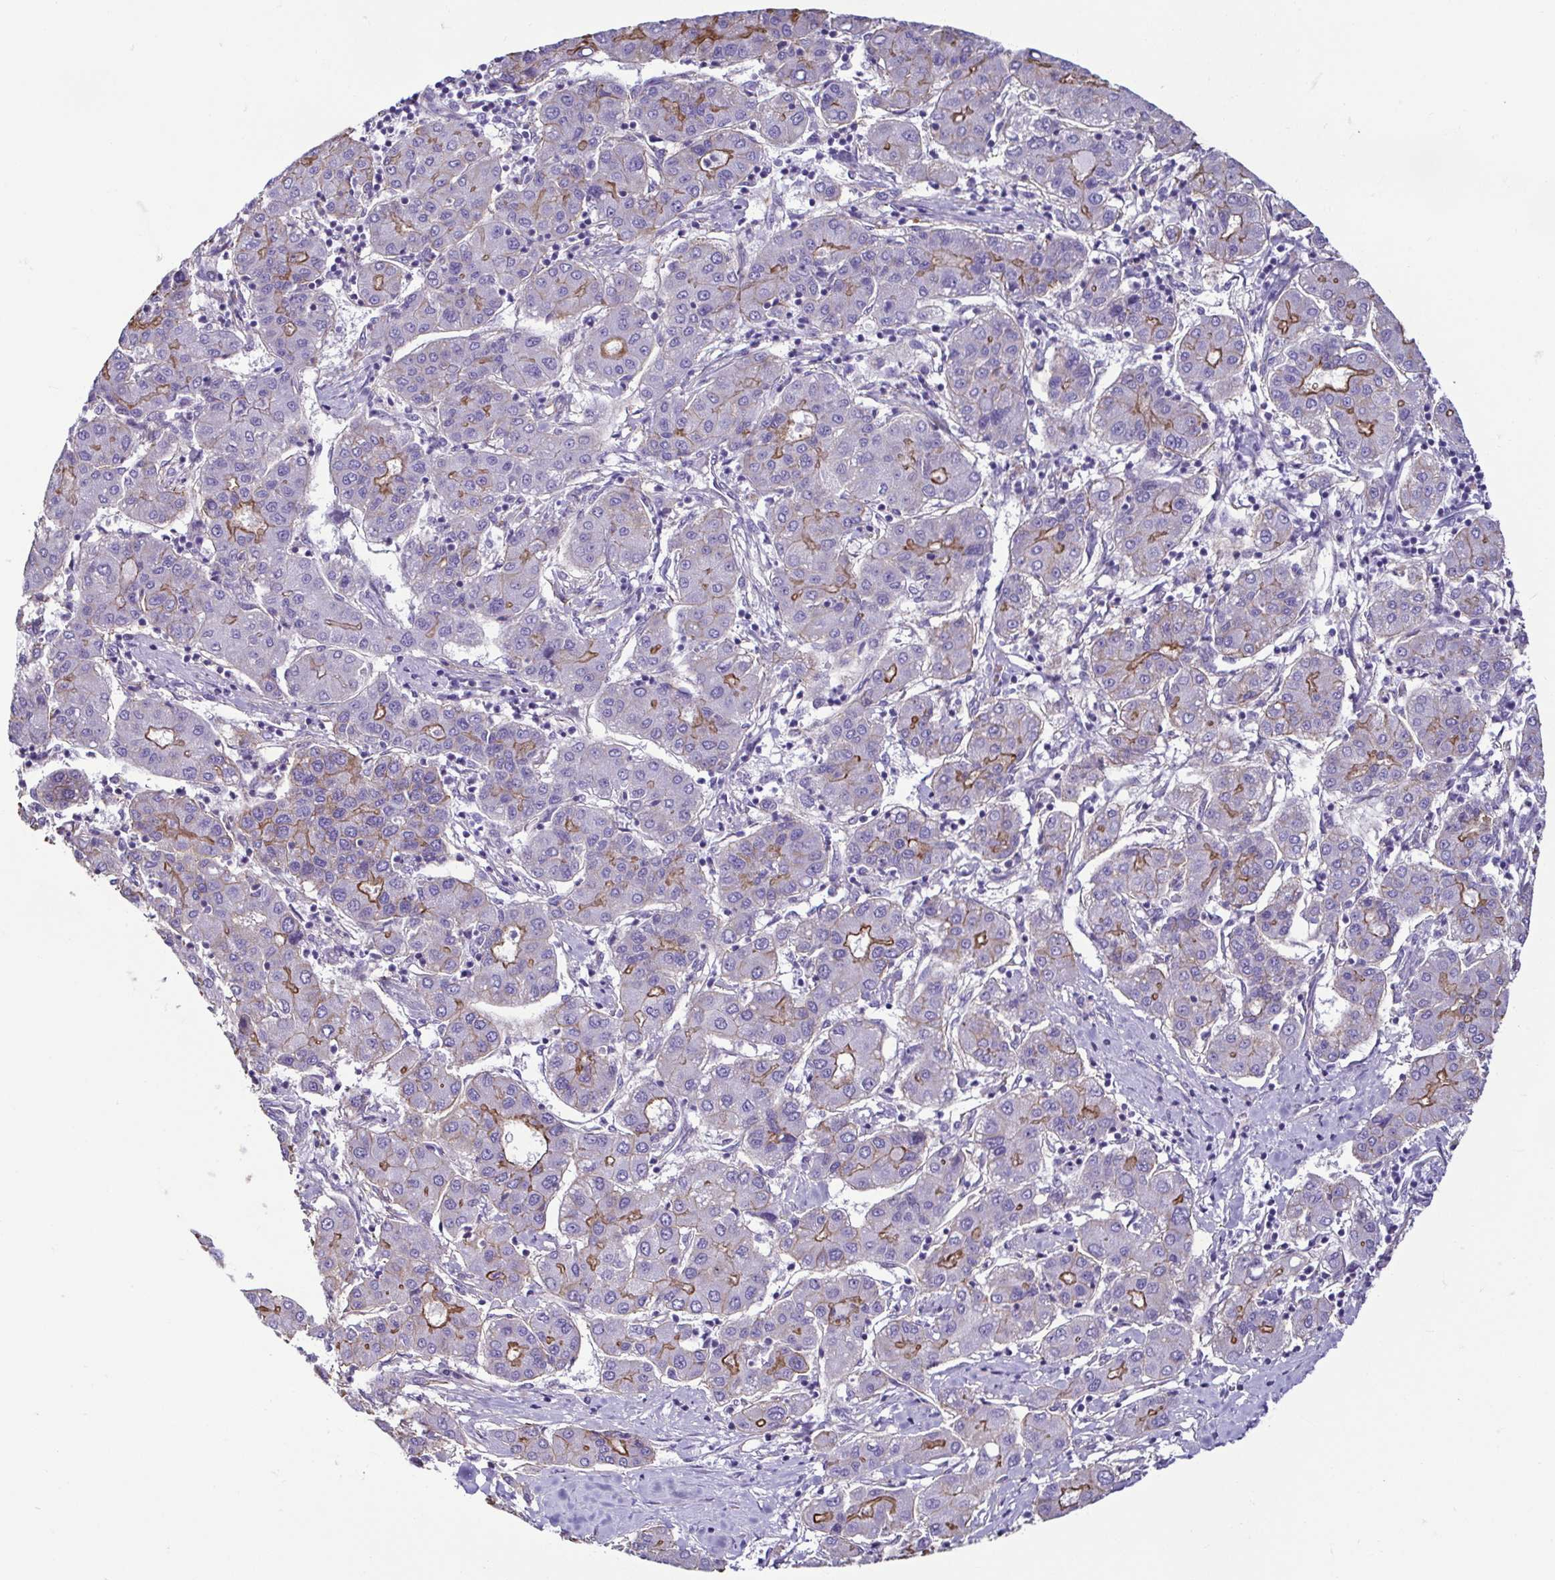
{"staining": {"intensity": "moderate", "quantity": "25%-75%", "location": "cytoplasmic/membranous"}, "tissue": "liver cancer", "cell_type": "Tumor cells", "image_type": "cancer", "snomed": [{"axis": "morphology", "description": "Carcinoma, Hepatocellular, NOS"}, {"axis": "topography", "description": "Liver"}], "caption": "Liver cancer (hepatocellular carcinoma) stained with a brown dye displays moderate cytoplasmic/membranous positive expression in about 25%-75% of tumor cells.", "gene": "CASP14", "patient": {"sex": "male", "age": 65}}